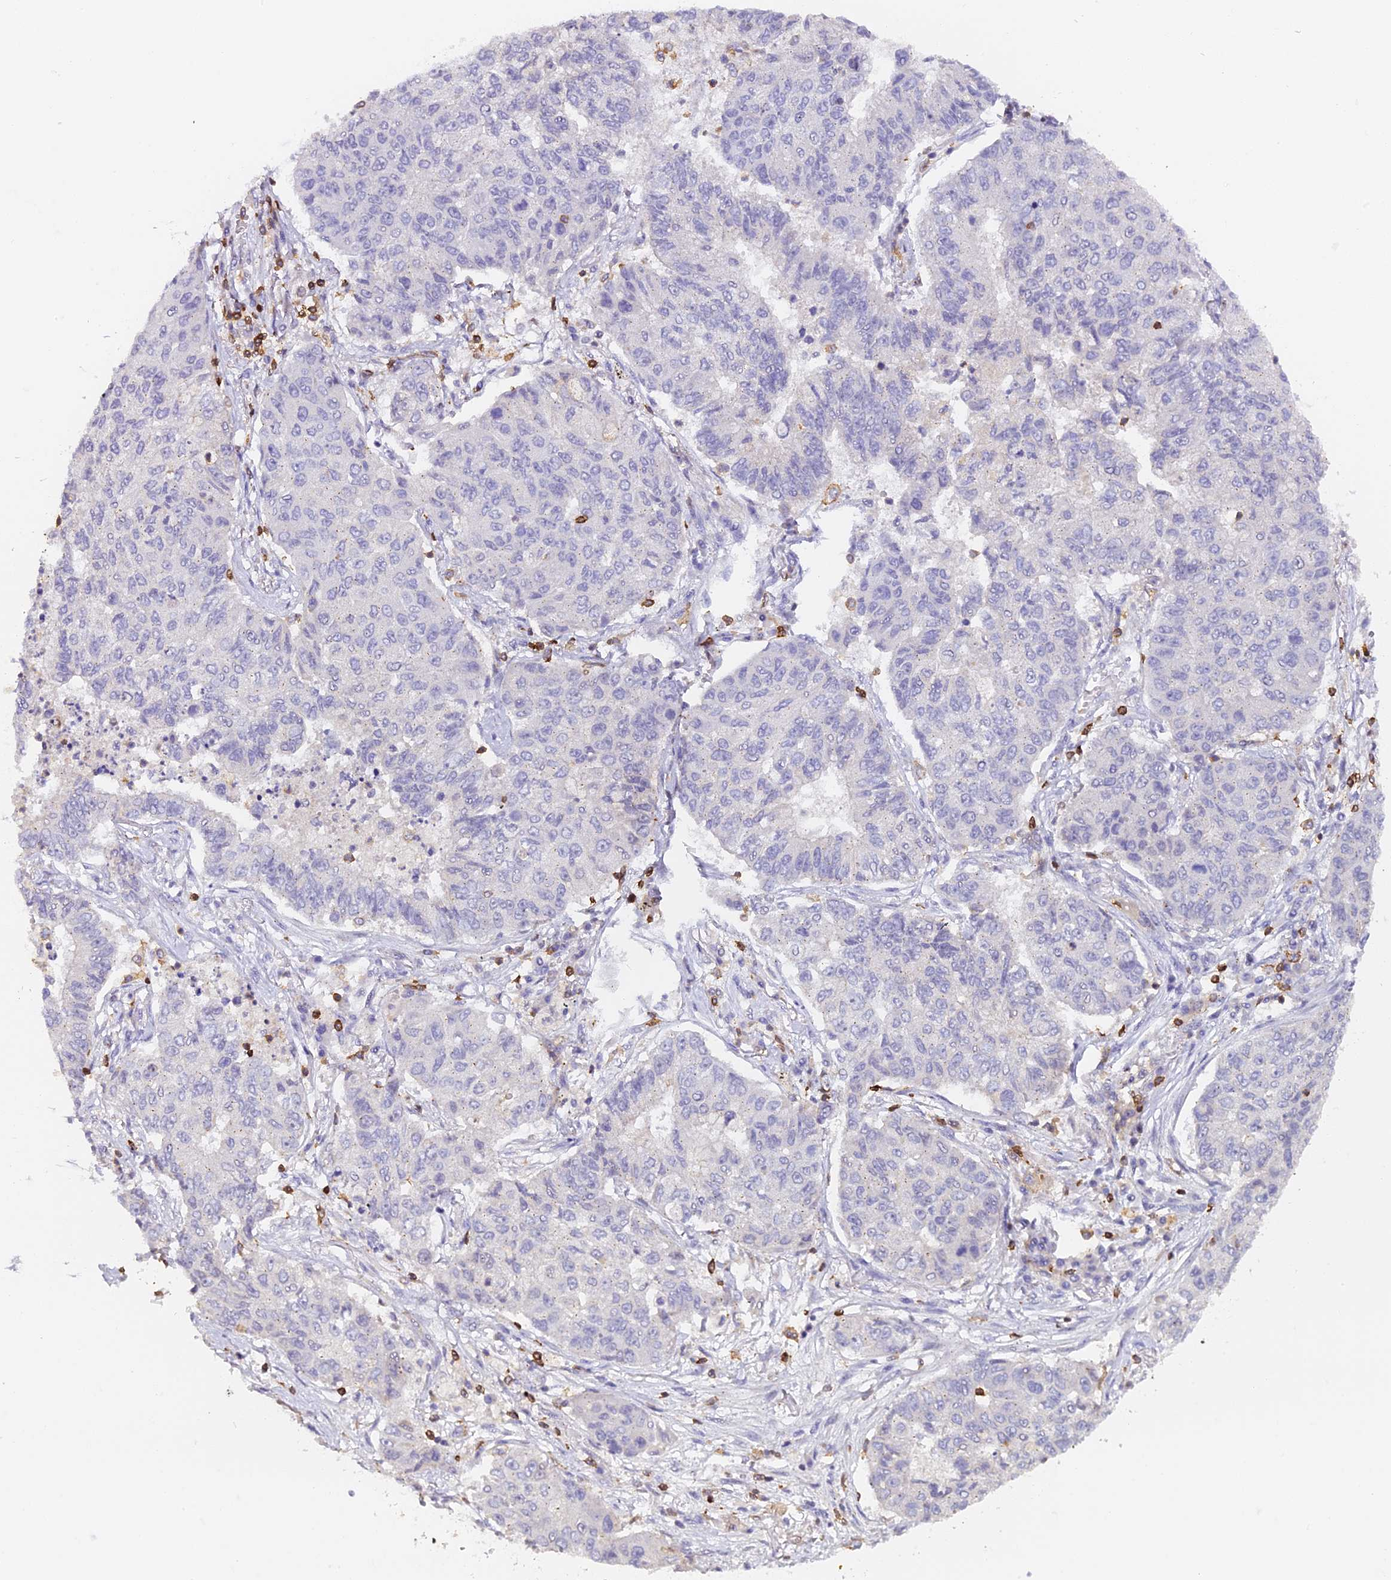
{"staining": {"intensity": "negative", "quantity": "none", "location": "none"}, "tissue": "lung cancer", "cell_type": "Tumor cells", "image_type": "cancer", "snomed": [{"axis": "morphology", "description": "Squamous cell carcinoma, NOS"}, {"axis": "topography", "description": "Lung"}], "caption": "Tumor cells show no significant positivity in lung cancer (squamous cell carcinoma). (DAB (3,3'-diaminobenzidine) immunohistochemistry (IHC) visualized using brightfield microscopy, high magnification).", "gene": "FYB1", "patient": {"sex": "male", "age": 74}}